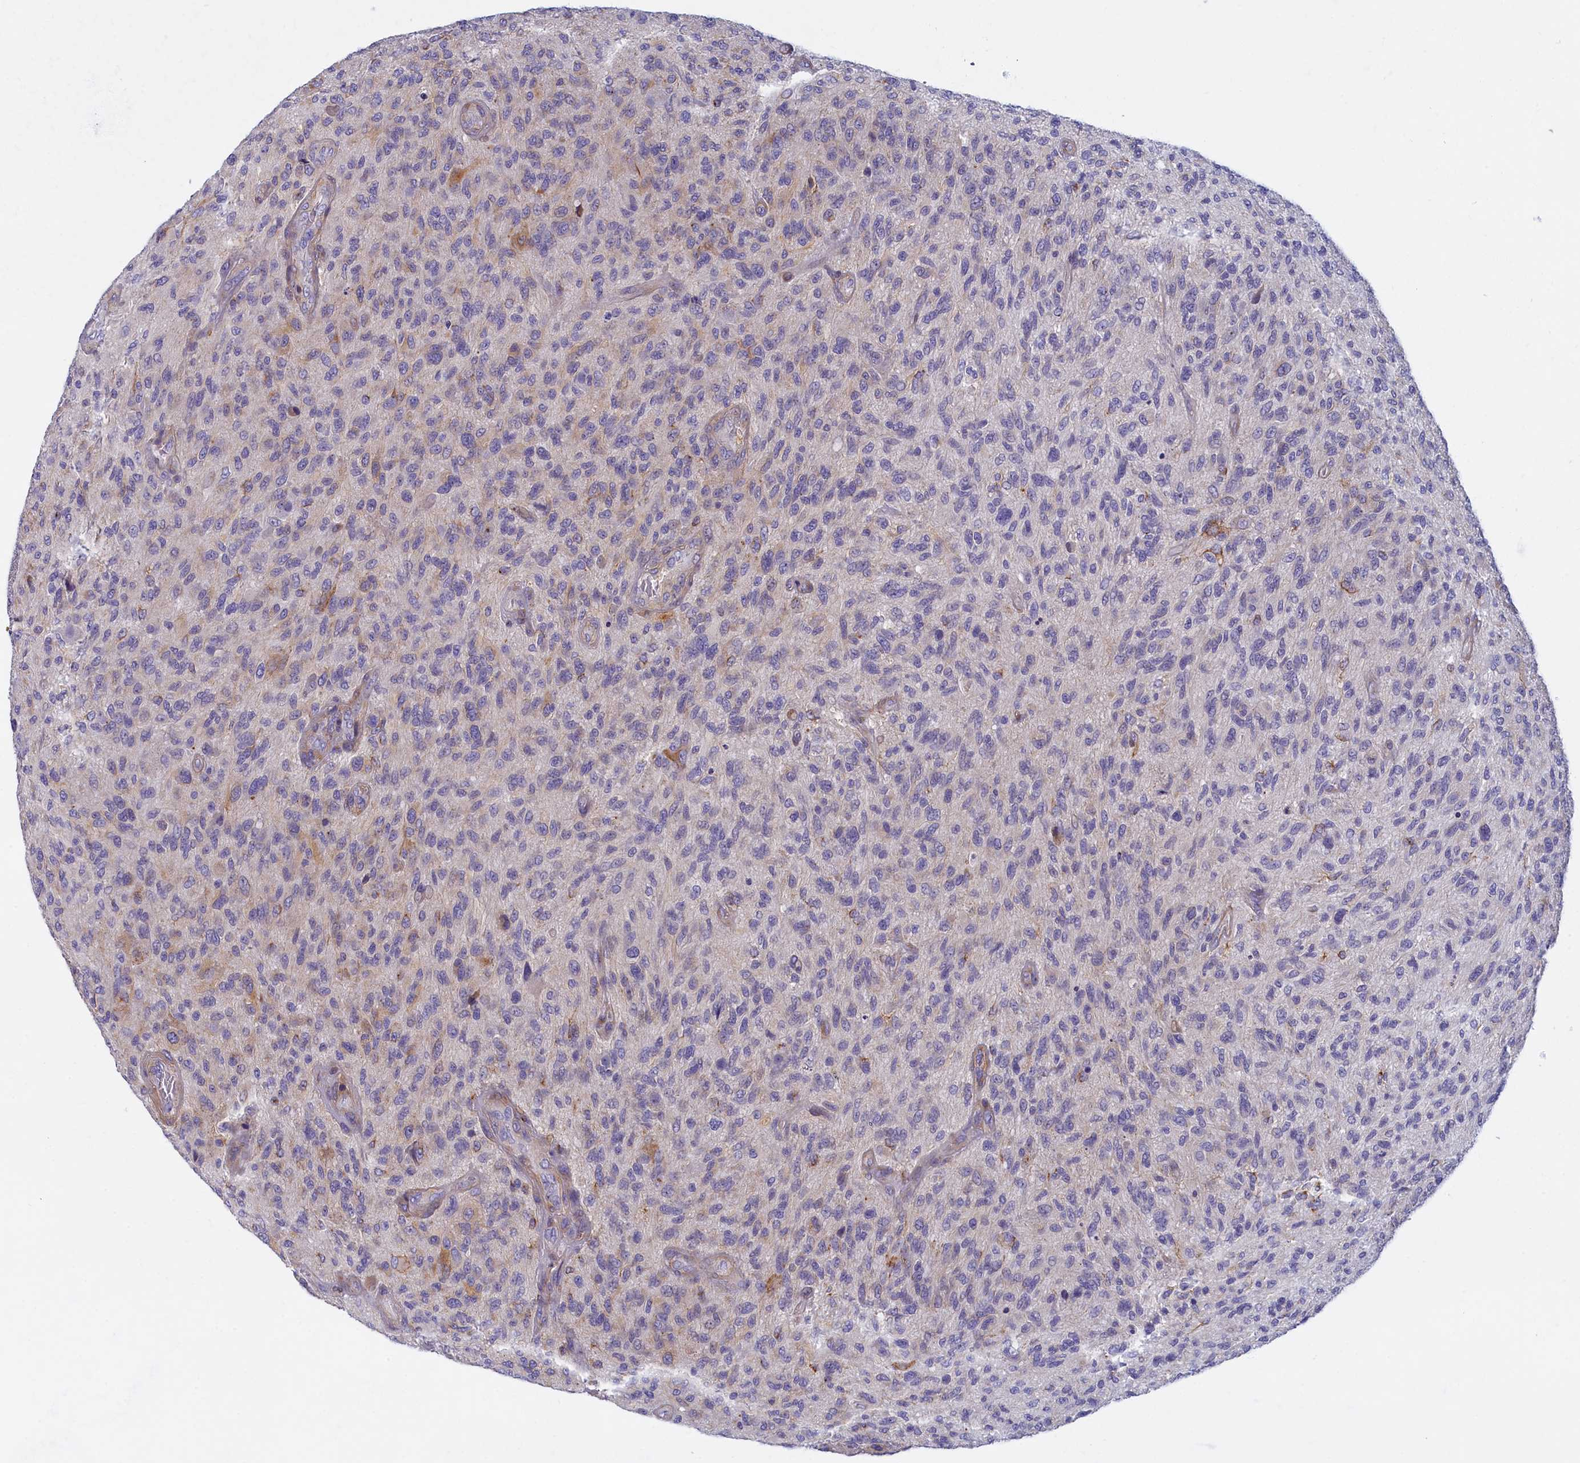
{"staining": {"intensity": "weak", "quantity": "<25%", "location": "cytoplasmic/membranous"}, "tissue": "glioma", "cell_type": "Tumor cells", "image_type": "cancer", "snomed": [{"axis": "morphology", "description": "Glioma, malignant, High grade"}, {"axis": "topography", "description": "Brain"}], "caption": "Tumor cells show no significant protein positivity in malignant glioma (high-grade).", "gene": "NOL10", "patient": {"sex": "male", "age": 47}}